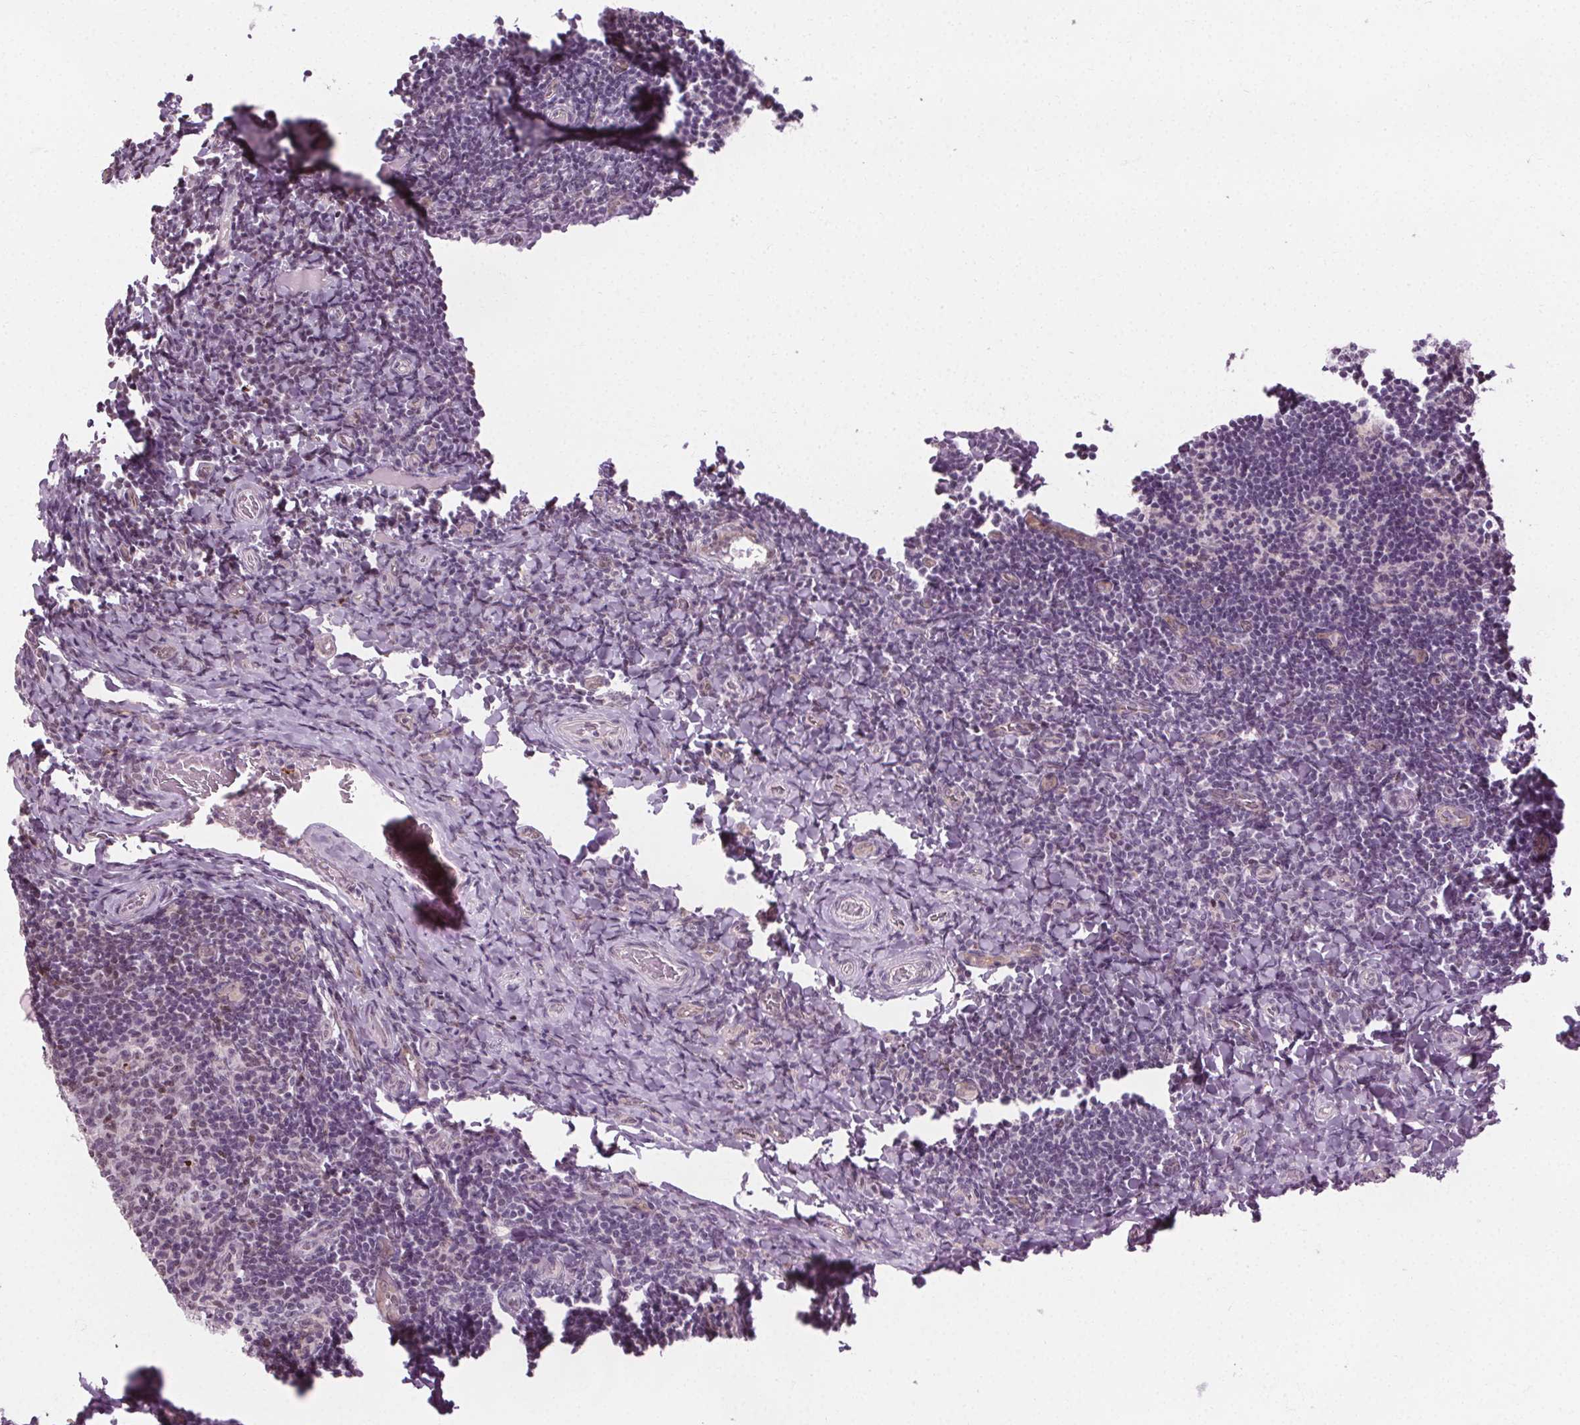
{"staining": {"intensity": "negative", "quantity": "none", "location": "none"}, "tissue": "tonsil", "cell_type": "Germinal center cells", "image_type": "normal", "snomed": [{"axis": "morphology", "description": "Normal tissue, NOS"}, {"axis": "topography", "description": "Tonsil"}], "caption": "High power microscopy histopathology image of an IHC photomicrograph of unremarkable tonsil, revealing no significant positivity in germinal center cells.", "gene": "CEBPA", "patient": {"sex": "female", "age": 10}}